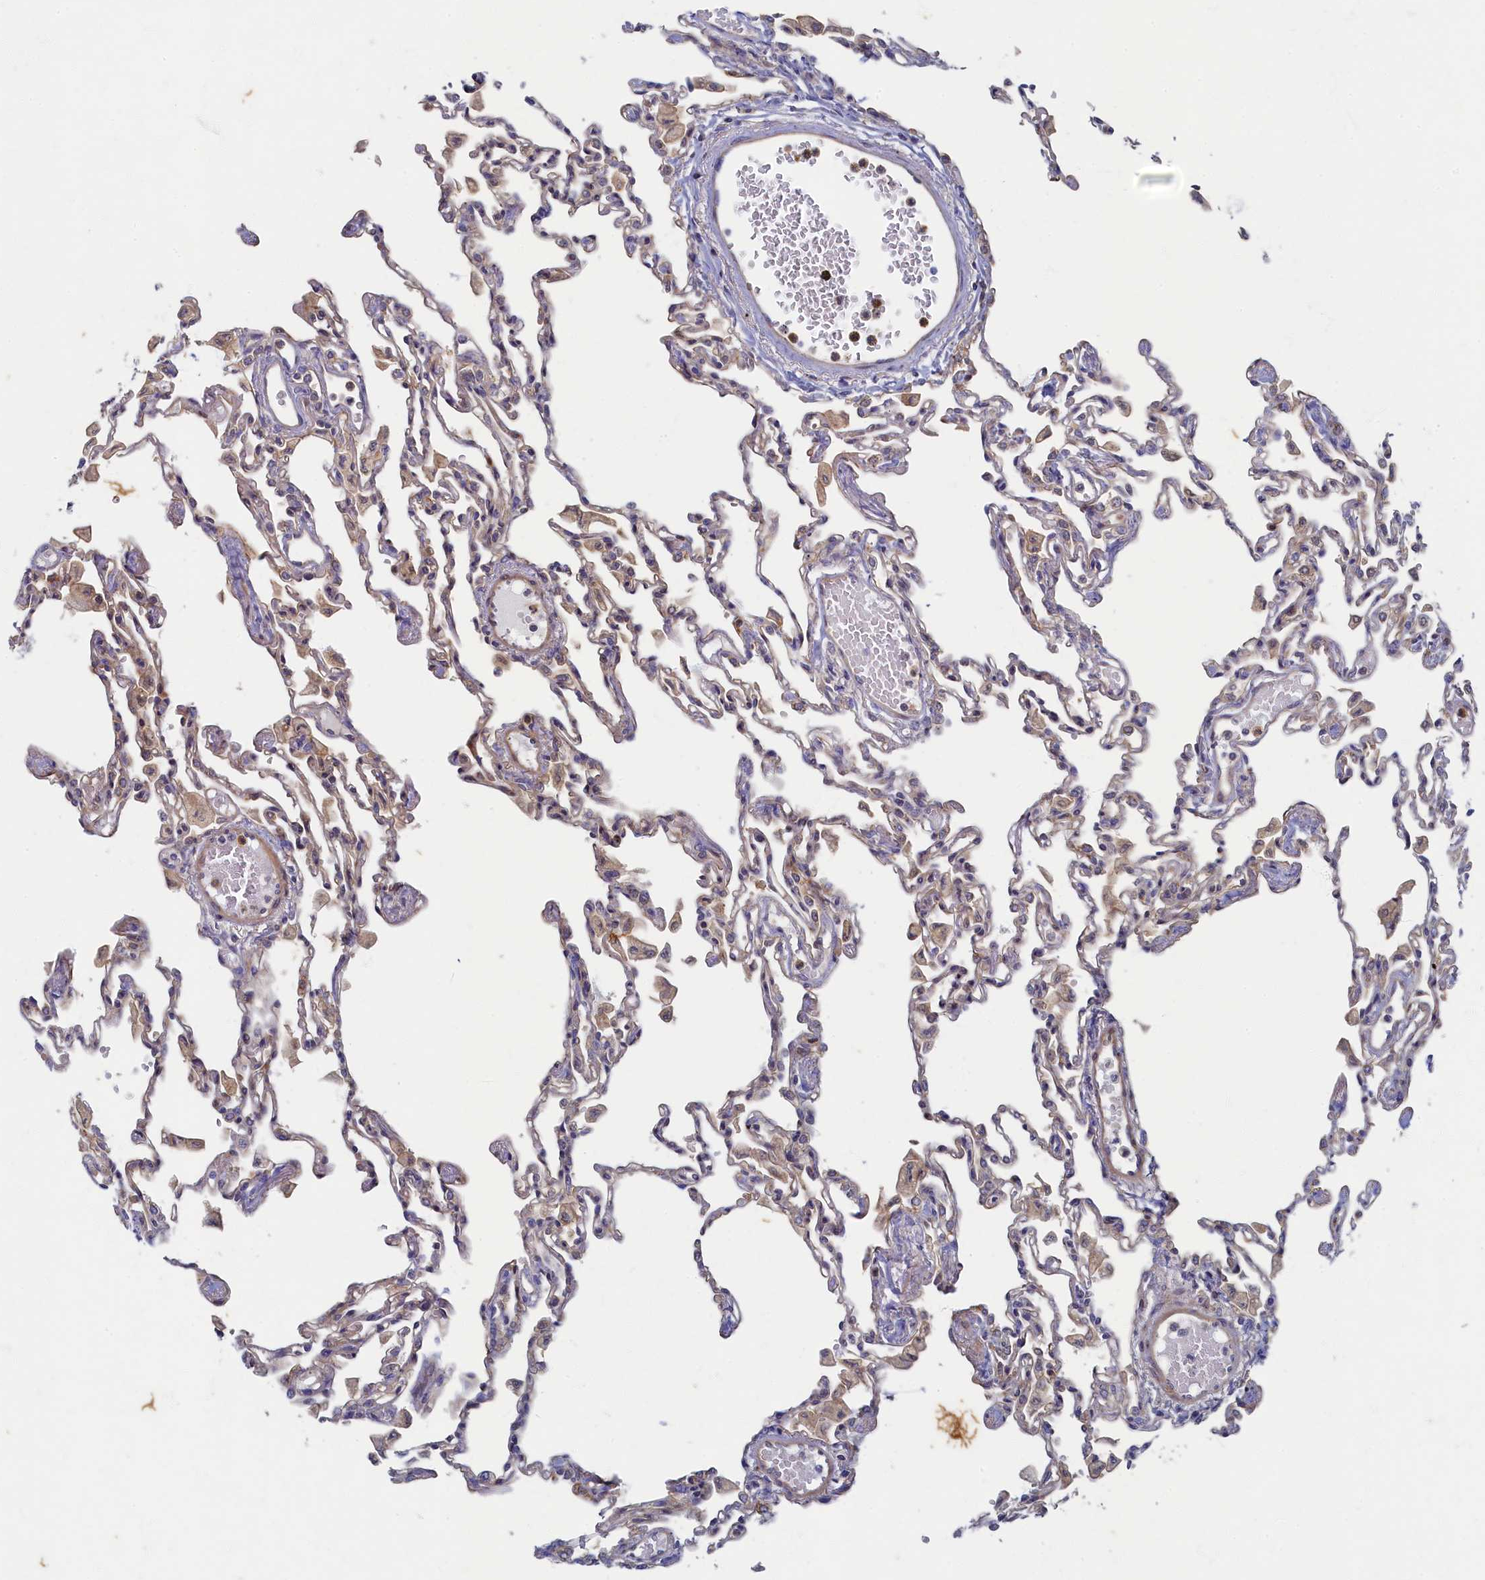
{"staining": {"intensity": "weak", "quantity": "<25%", "location": "cytoplasmic/membranous"}, "tissue": "lung", "cell_type": "Alveolar cells", "image_type": "normal", "snomed": [{"axis": "morphology", "description": "Normal tissue, NOS"}, {"axis": "topography", "description": "Bronchus"}, {"axis": "topography", "description": "Lung"}], "caption": "Protein analysis of normal lung reveals no significant staining in alveolar cells. (DAB (3,3'-diaminobenzidine) immunohistochemistry with hematoxylin counter stain).", "gene": "WDR59", "patient": {"sex": "female", "age": 49}}